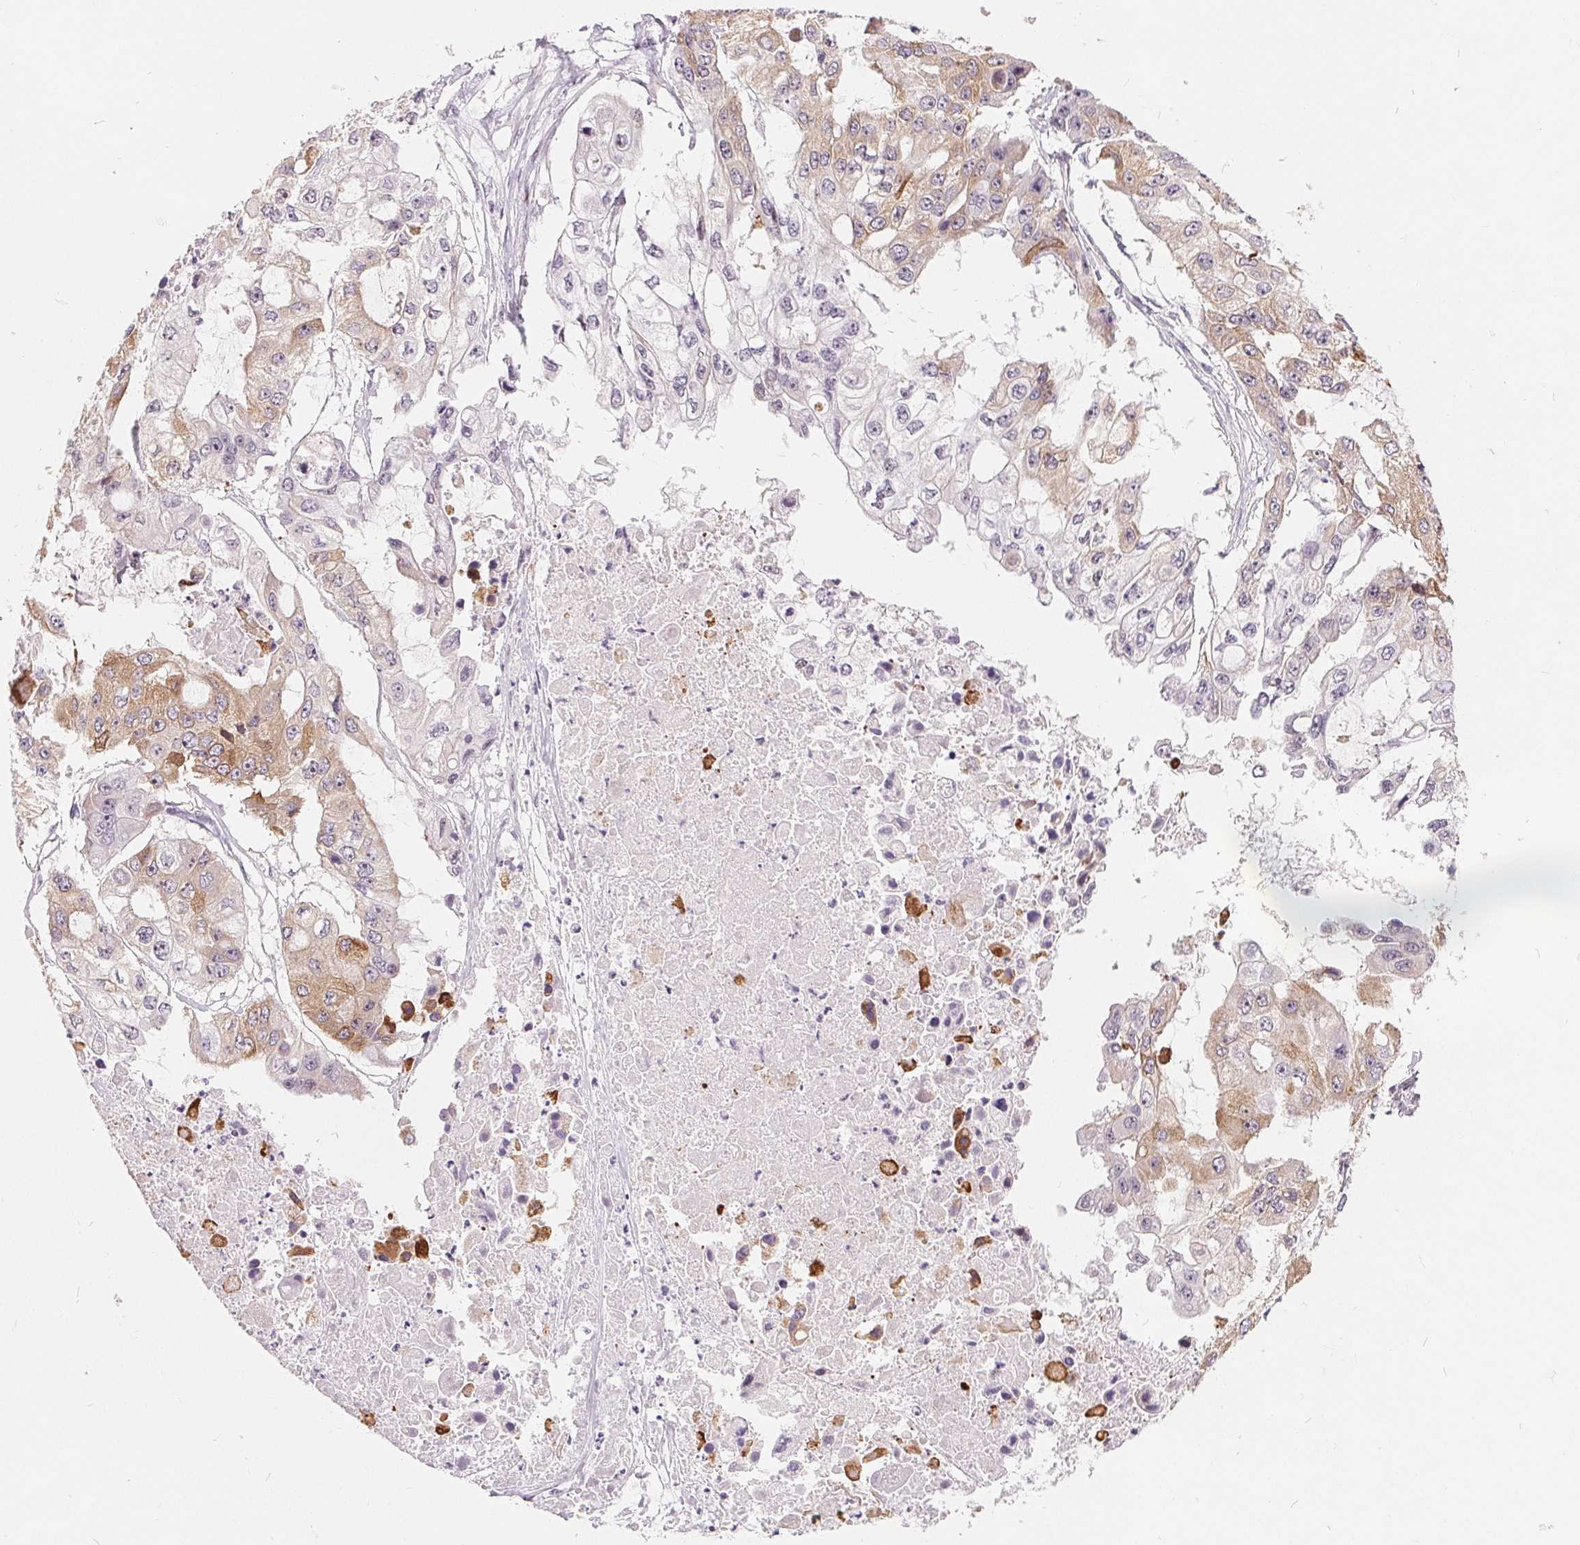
{"staining": {"intensity": "weak", "quantity": "25%-75%", "location": "cytoplasmic/membranous"}, "tissue": "ovarian cancer", "cell_type": "Tumor cells", "image_type": "cancer", "snomed": [{"axis": "morphology", "description": "Cystadenocarcinoma, serous, NOS"}, {"axis": "topography", "description": "Ovary"}], "caption": "The micrograph reveals a brown stain indicating the presence of a protein in the cytoplasmic/membranous of tumor cells in ovarian cancer (serous cystadenocarcinoma). Nuclei are stained in blue.", "gene": "NRG2", "patient": {"sex": "female", "age": 56}}